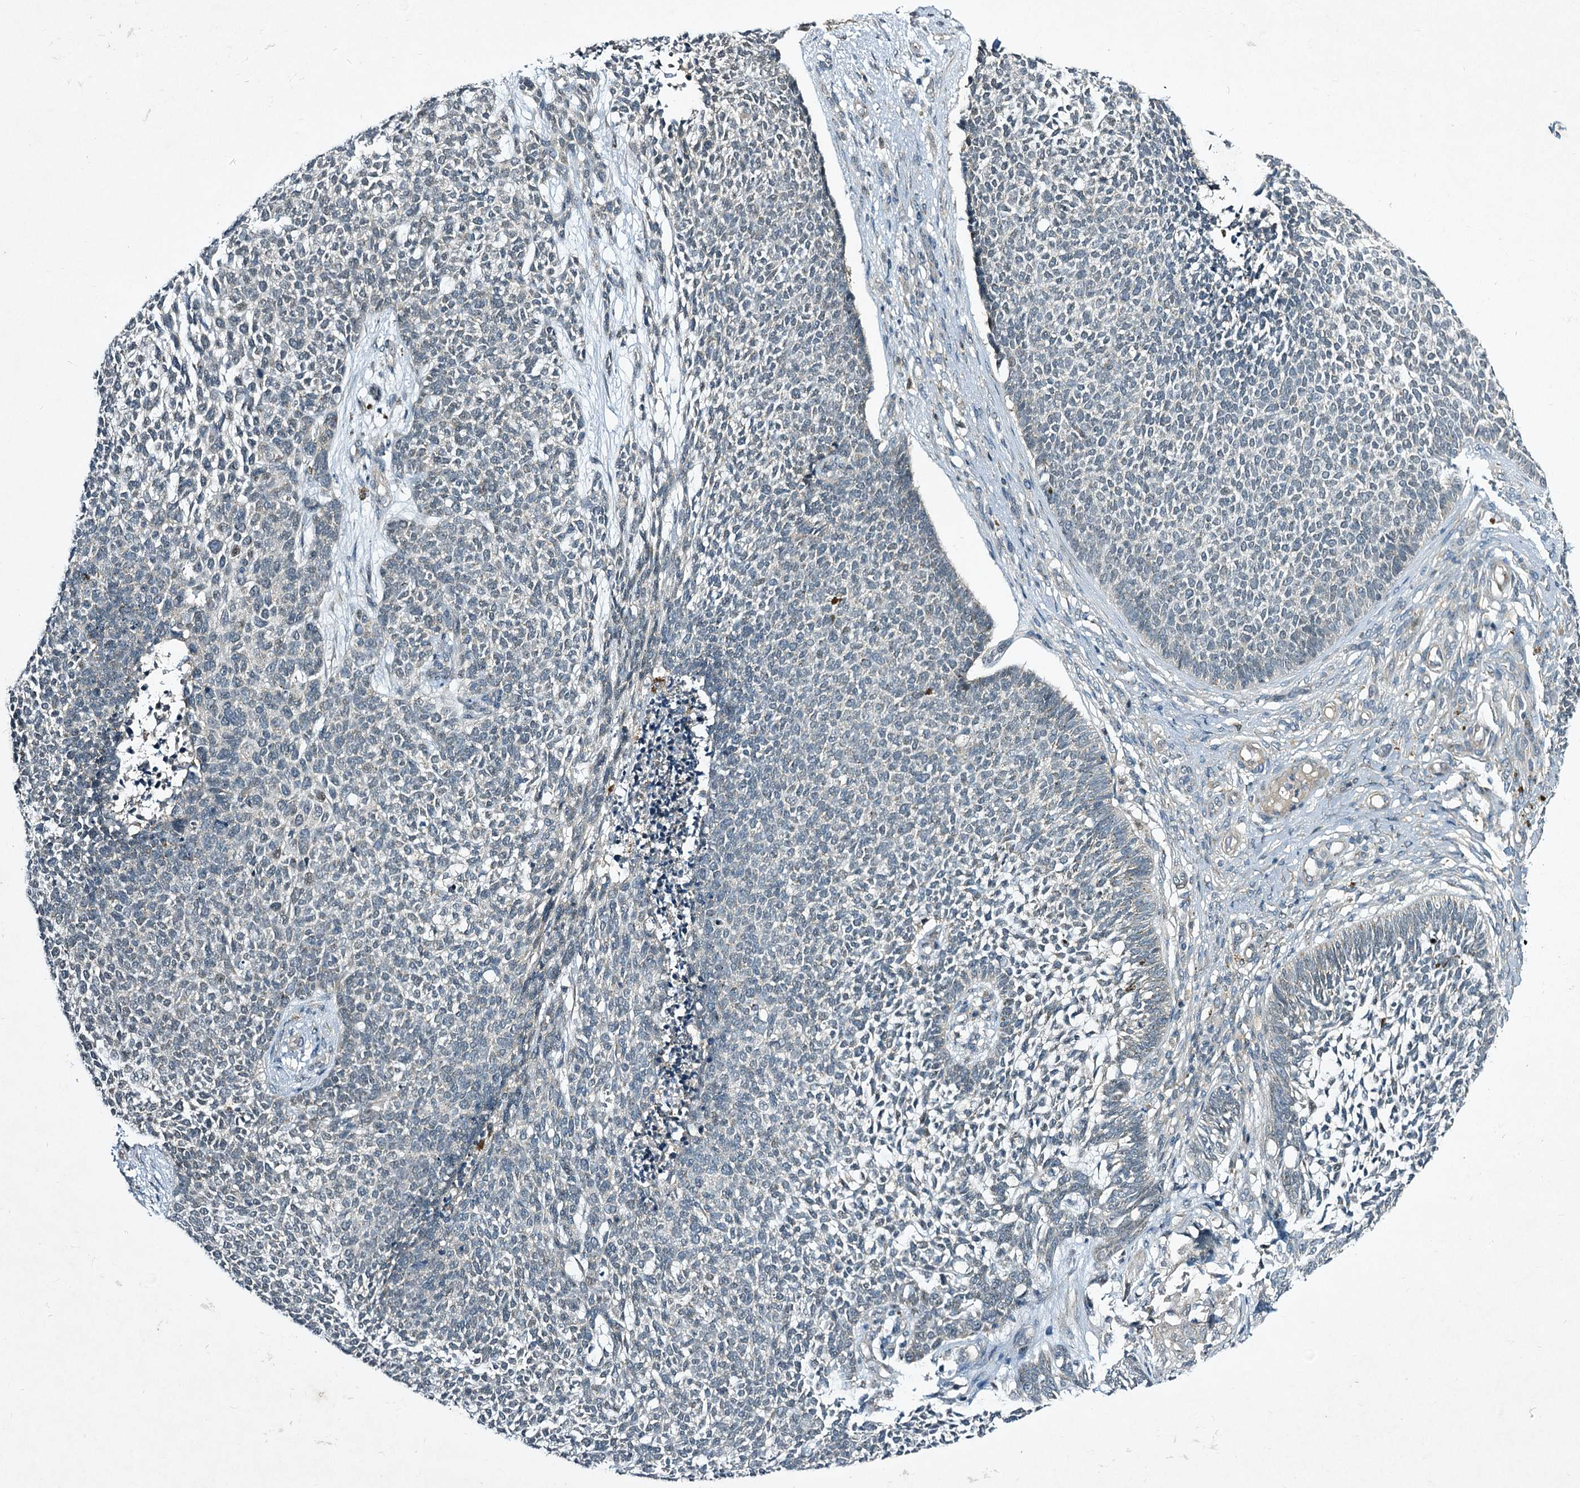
{"staining": {"intensity": "negative", "quantity": "none", "location": "none"}, "tissue": "skin cancer", "cell_type": "Tumor cells", "image_type": "cancer", "snomed": [{"axis": "morphology", "description": "Basal cell carcinoma"}, {"axis": "topography", "description": "Skin"}], "caption": "There is no significant staining in tumor cells of skin cancer.", "gene": "STAP1", "patient": {"sex": "female", "age": 84}}